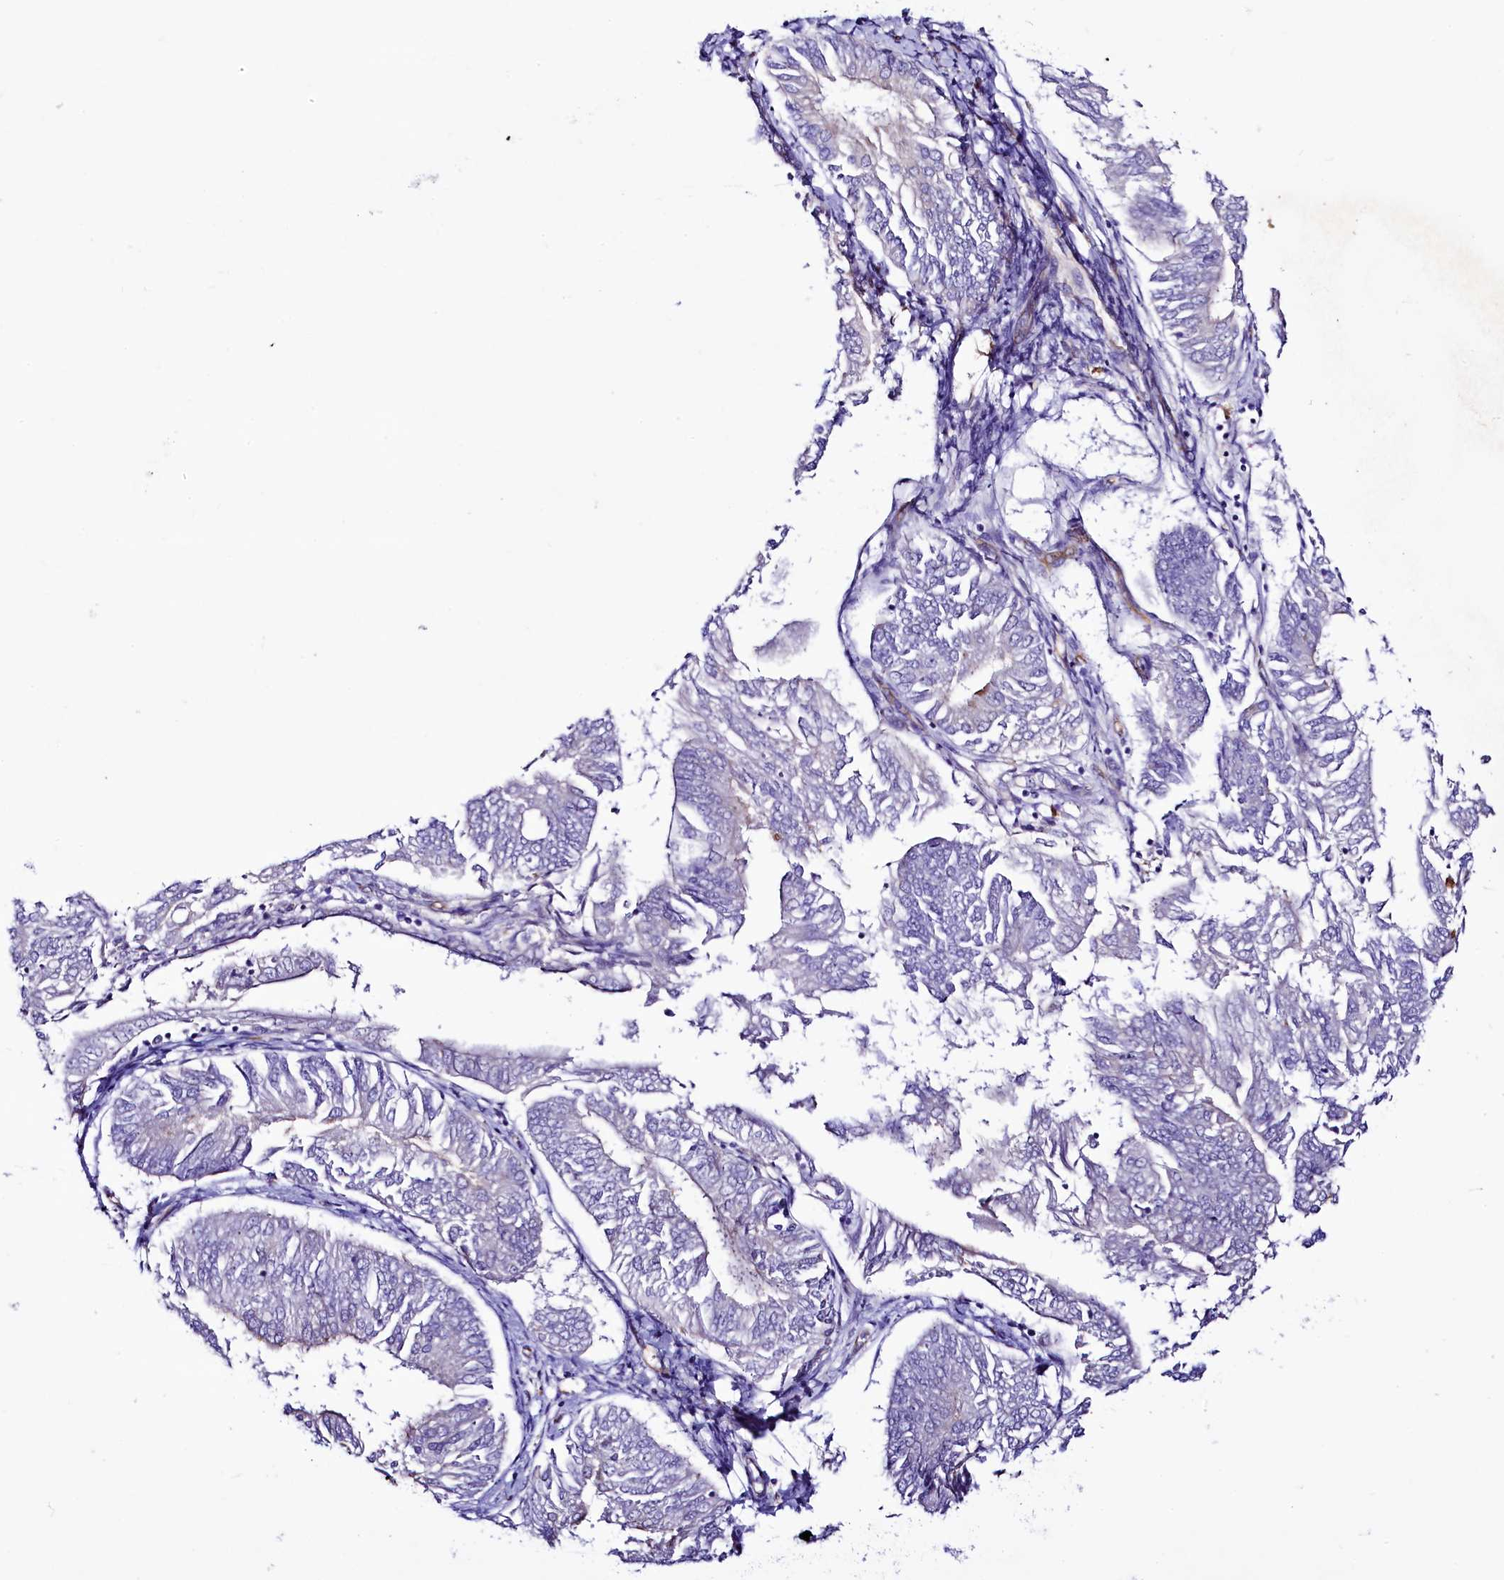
{"staining": {"intensity": "negative", "quantity": "none", "location": "none"}, "tissue": "endometrial cancer", "cell_type": "Tumor cells", "image_type": "cancer", "snomed": [{"axis": "morphology", "description": "Adenocarcinoma, NOS"}, {"axis": "topography", "description": "Endometrium"}], "caption": "A micrograph of adenocarcinoma (endometrial) stained for a protein displays no brown staining in tumor cells.", "gene": "SLF1", "patient": {"sex": "female", "age": 58}}